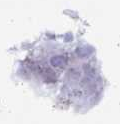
{"staining": {"intensity": "weak", "quantity": "25%-75%", "location": "cytoplasmic/membranous"}, "tissue": "bronchus", "cell_type": "Respiratory epithelial cells", "image_type": "normal", "snomed": [{"axis": "morphology", "description": "Normal tissue, NOS"}, {"axis": "morphology", "description": "Squamous cell carcinoma, NOS"}, {"axis": "topography", "description": "Cartilage tissue"}, {"axis": "topography", "description": "Bronchus"}, {"axis": "topography", "description": "Lung"}], "caption": "Human bronchus stained with a brown dye reveals weak cytoplasmic/membranous positive staining in about 25%-75% of respiratory epithelial cells.", "gene": "TIMP1", "patient": {"sex": "male", "age": 66}}